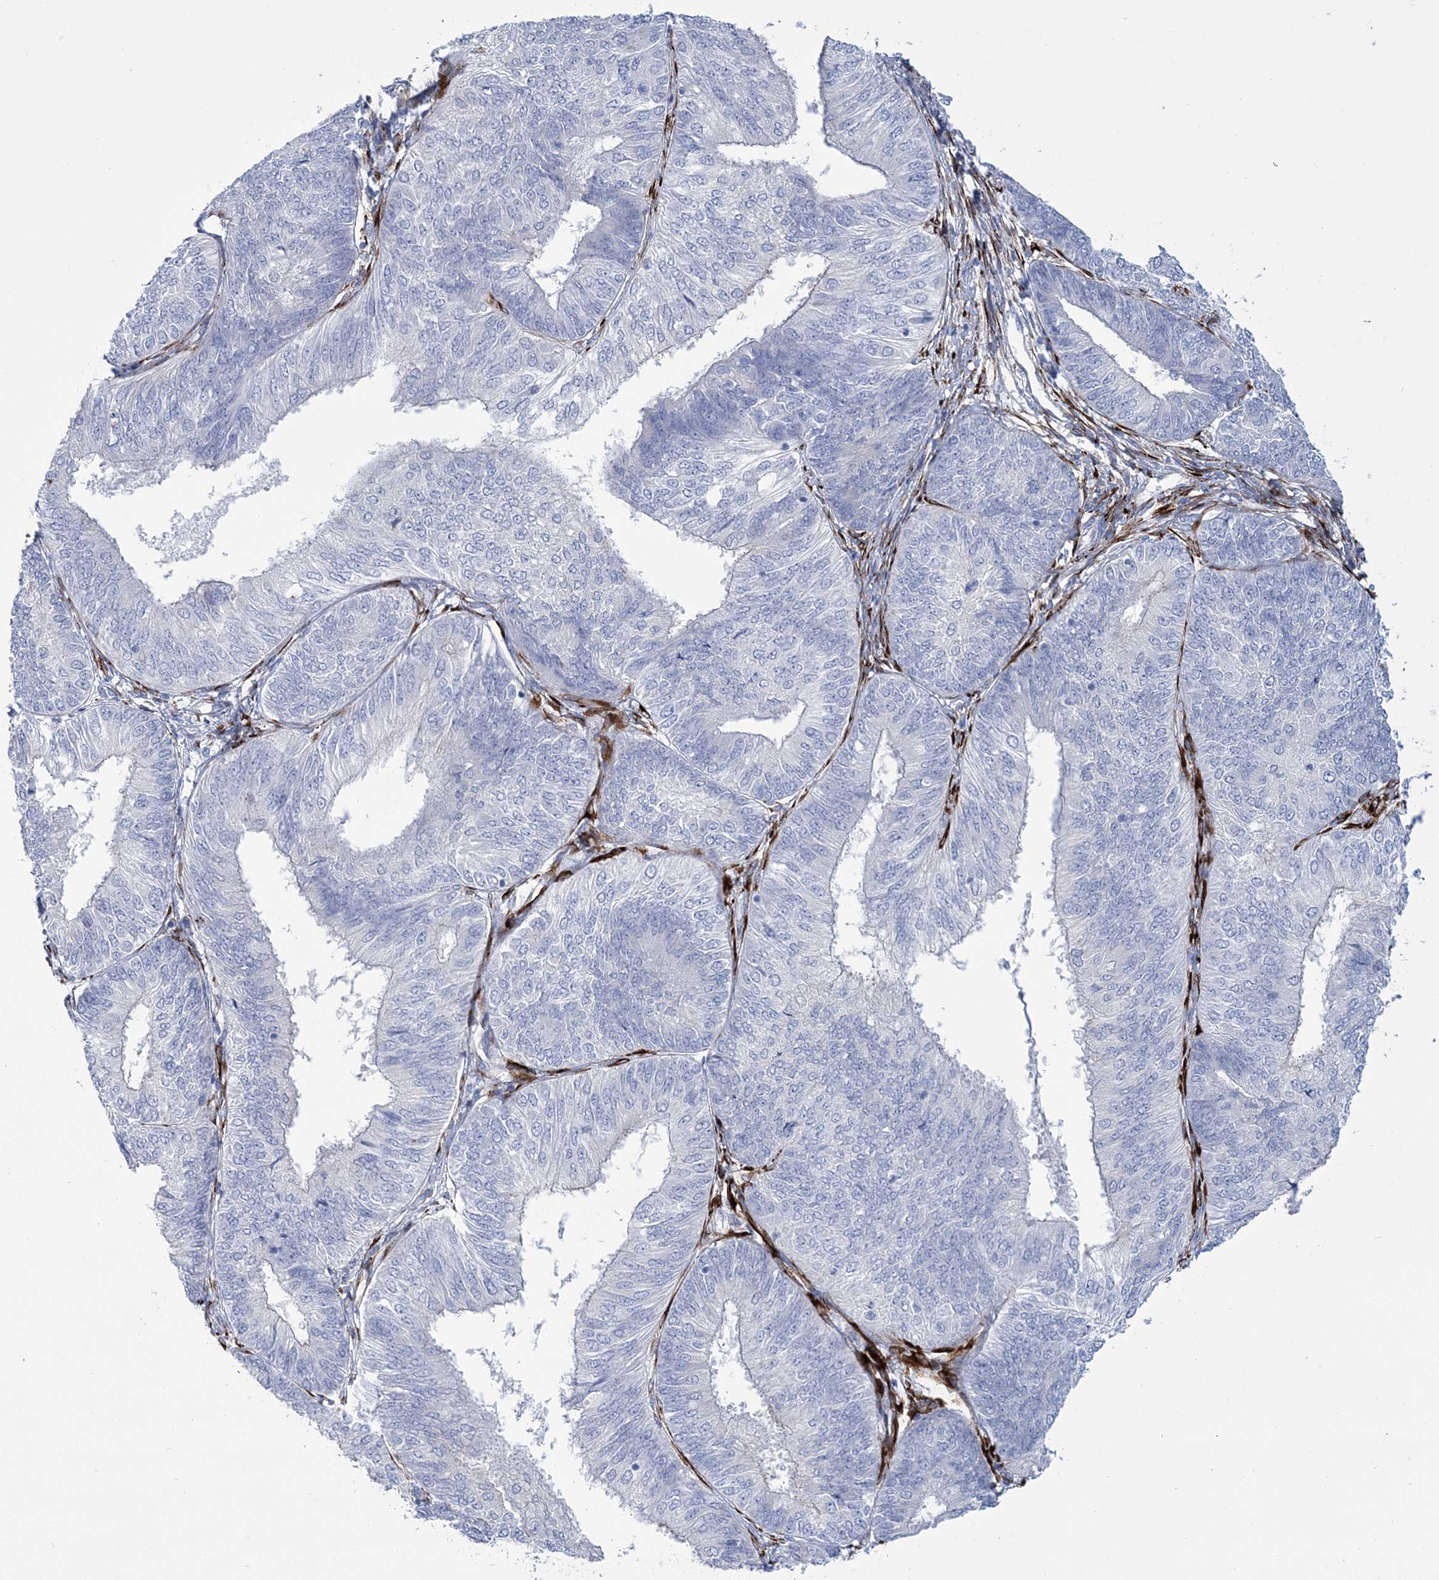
{"staining": {"intensity": "negative", "quantity": "none", "location": "none"}, "tissue": "endometrial cancer", "cell_type": "Tumor cells", "image_type": "cancer", "snomed": [{"axis": "morphology", "description": "Adenocarcinoma, NOS"}, {"axis": "topography", "description": "Endometrium"}], "caption": "Protein analysis of endometrial cancer (adenocarcinoma) displays no significant expression in tumor cells.", "gene": "RAB11FIP5", "patient": {"sex": "female", "age": 58}}